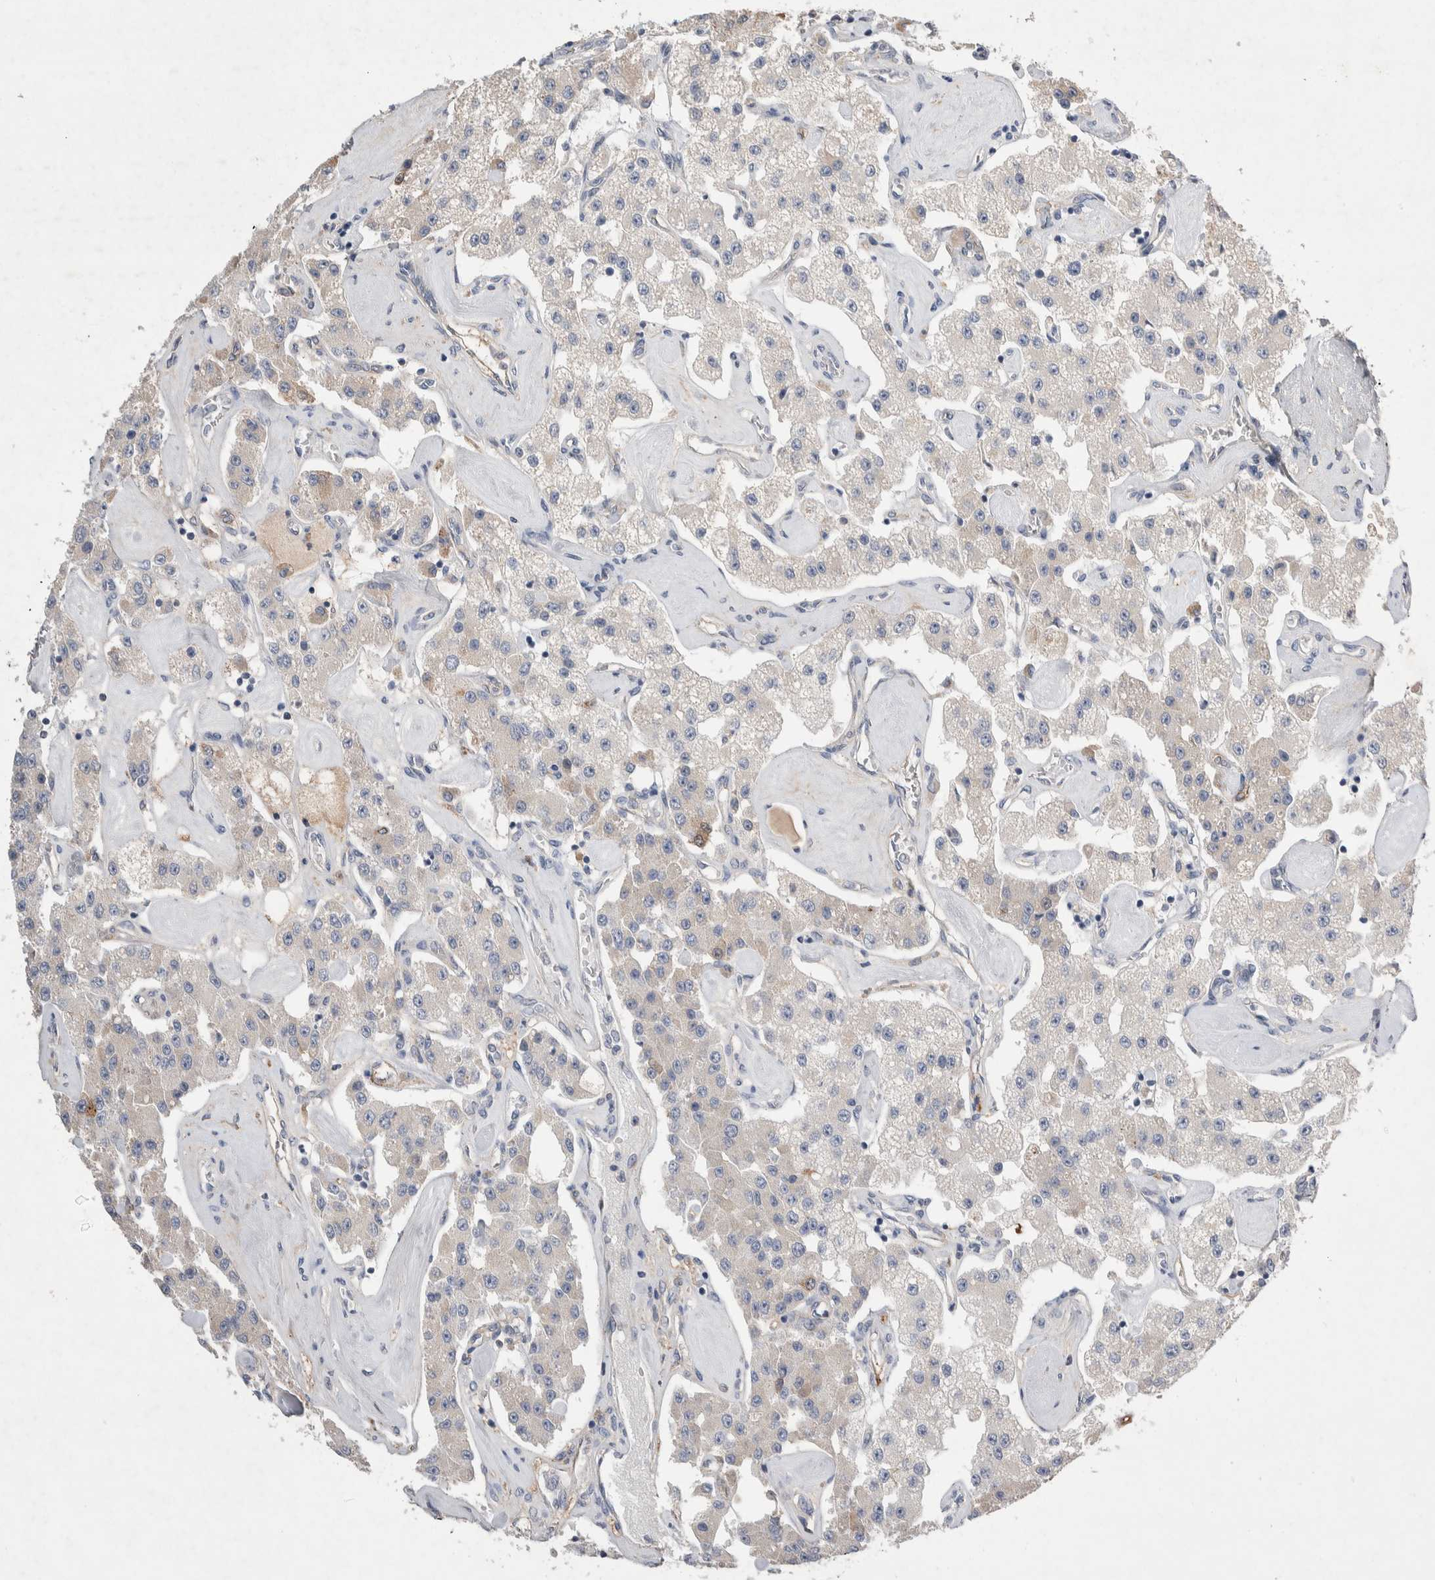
{"staining": {"intensity": "negative", "quantity": "none", "location": "none"}, "tissue": "carcinoid", "cell_type": "Tumor cells", "image_type": "cancer", "snomed": [{"axis": "morphology", "description": "Carcinoid, malignant, NOS"}, {"axis": "topography", "description": "Pancreas"}], "caption": "This is an immunohistochemistry (IHC) image of human carcinoid. There is no expression in tumor cells.", "gene": "CEP131", "patient": {"sex": "male", "age": 41}}